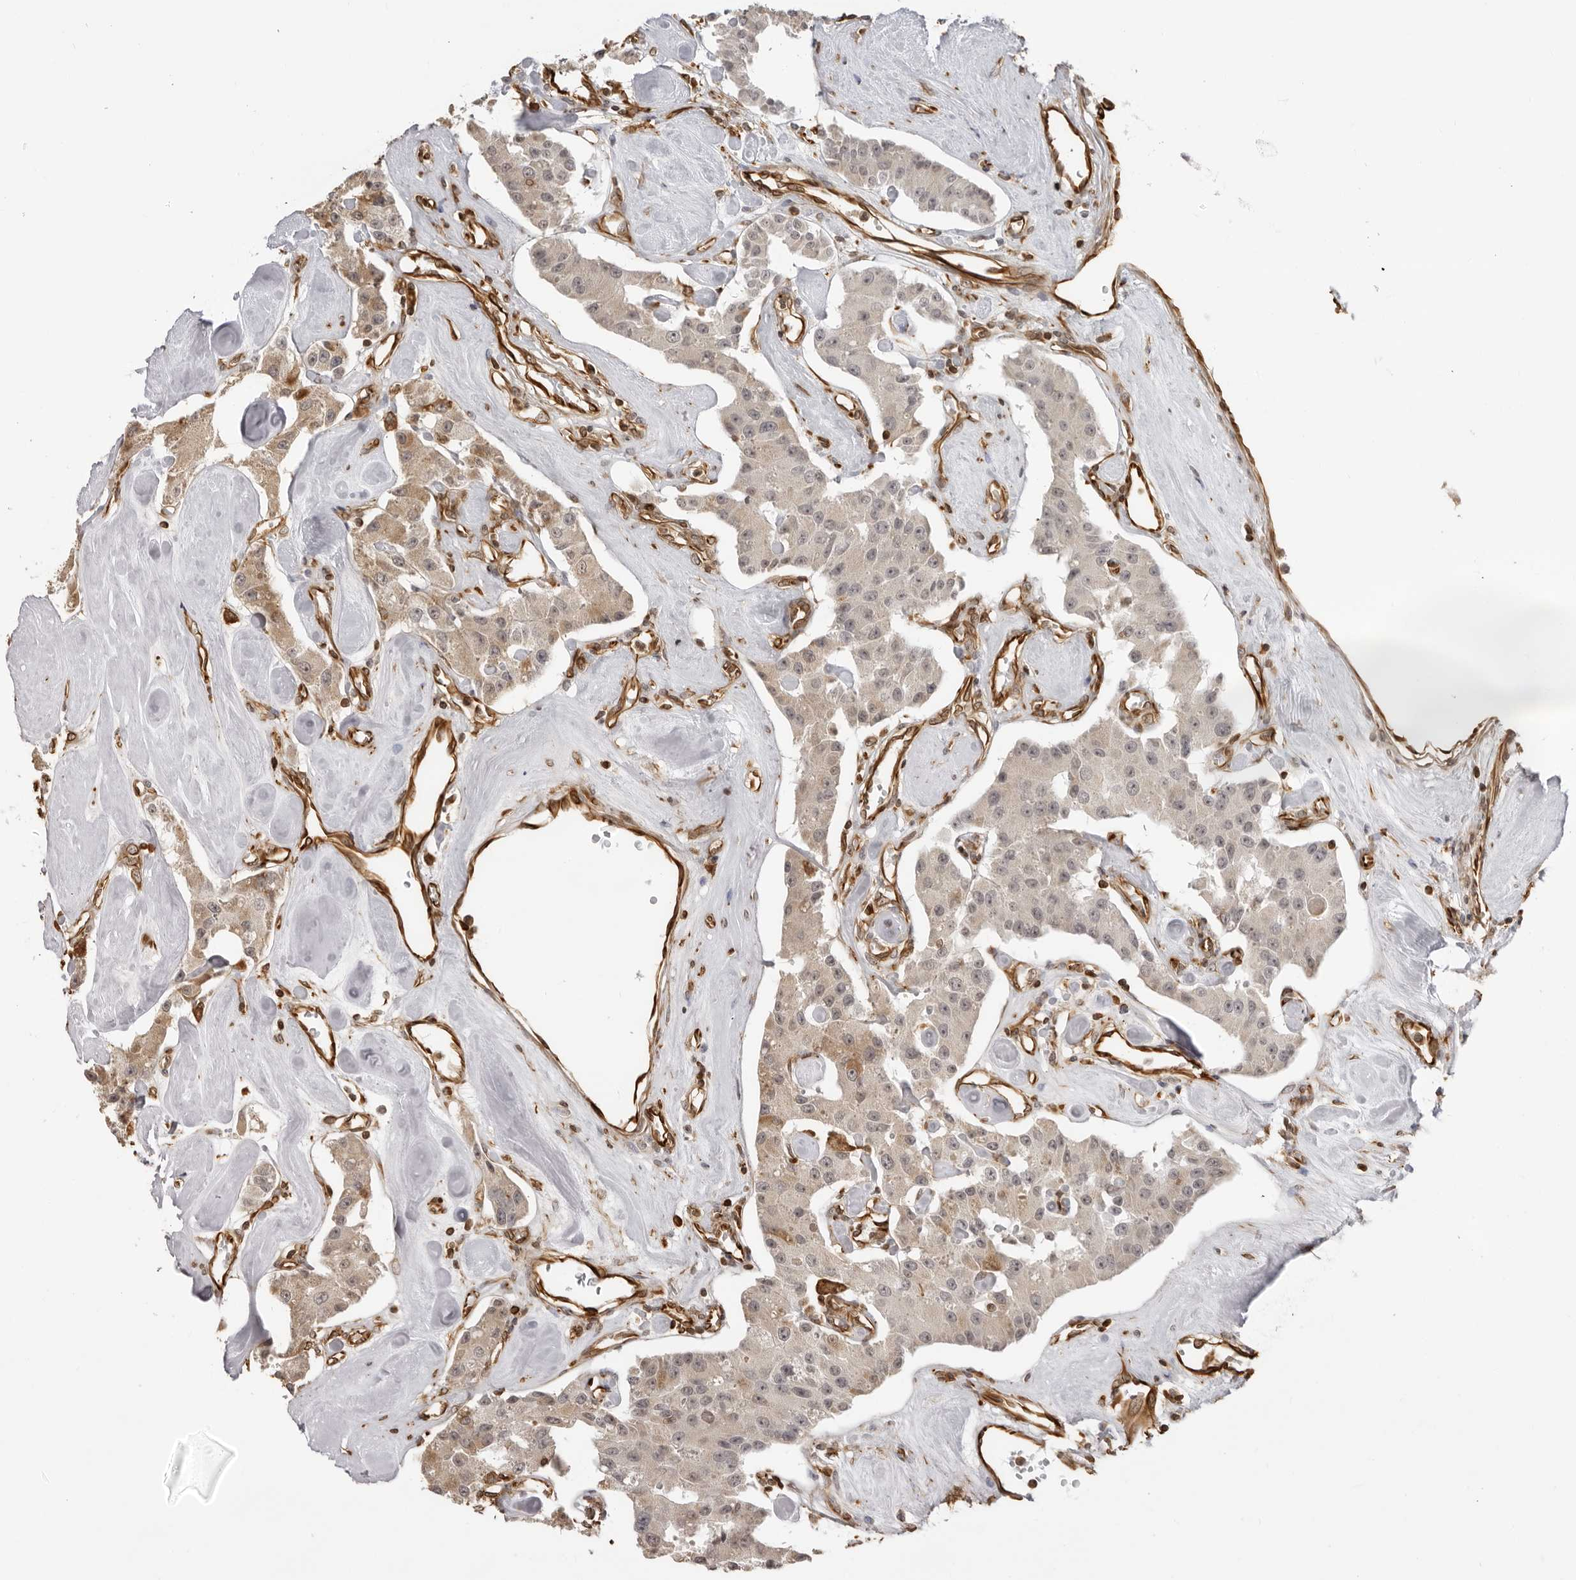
{"staining": {"intensity": "weak", "quantity": "<25%", "location": "cytoplasmic/membranous"}, "tissue": "carcinoid", "cell_type": "Tumor cells", "image_type": "cancer", "snomed": [{"axis": "morphology", "description": "Carcinoid, malignant, NOS"}, {"axis": "topography", "description": "Pancreas"}], "caption": "IHC image of human carcinoid (malignant) stained for a protein (brown), which demonstrates no positivity in tumor cells.", "gene": "DYNLT5", "patient": {"sex": "male", "age": 41}}